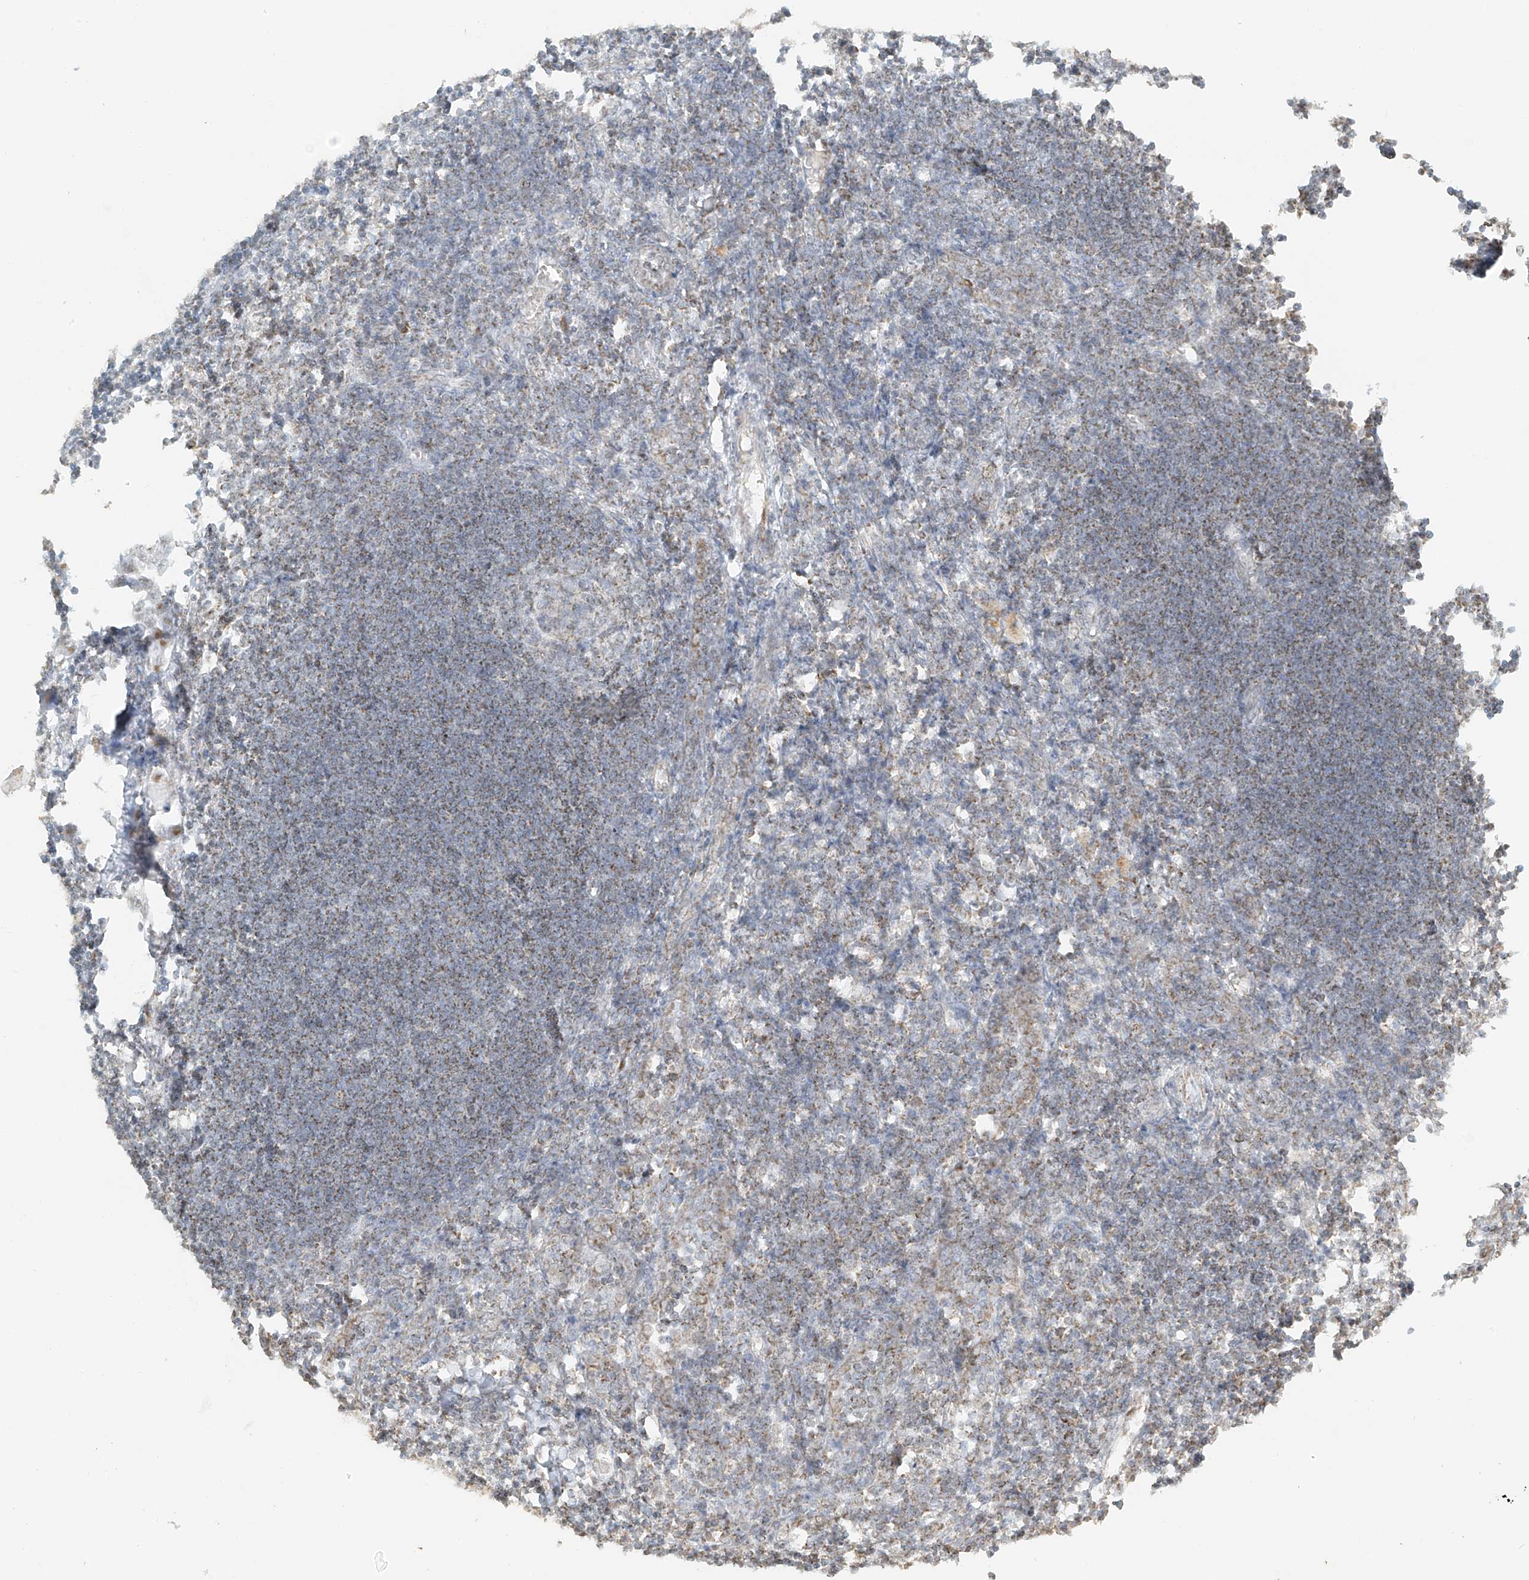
{"staining": {"intensity": "moderate", "quantity": "<25%", "location": "cytoplasmic/membranous"}, "tissue": "lymph node", "cell_type": "Germinal center cells", "image_type": "normal", "snomed": [{"axis": "morphology", "description": "Normal tissue, NOS"}, {"axis": "morphology", "description": "Malignant melanoma, Metastatic site"}, {"axis": "topography", "description": "Lymph node"}], "caption": "A micrograph of human lymph node stained for a protein shows moderate cytoplasmic/membranous brown staining in germinal center cells. The staining was performed using DAB, with brown indicating positive protein expression. Nuclei are stained blue with hematoxylin.", "gene": "MIPEP", "patient": {"sex": "male", "age": 41}}